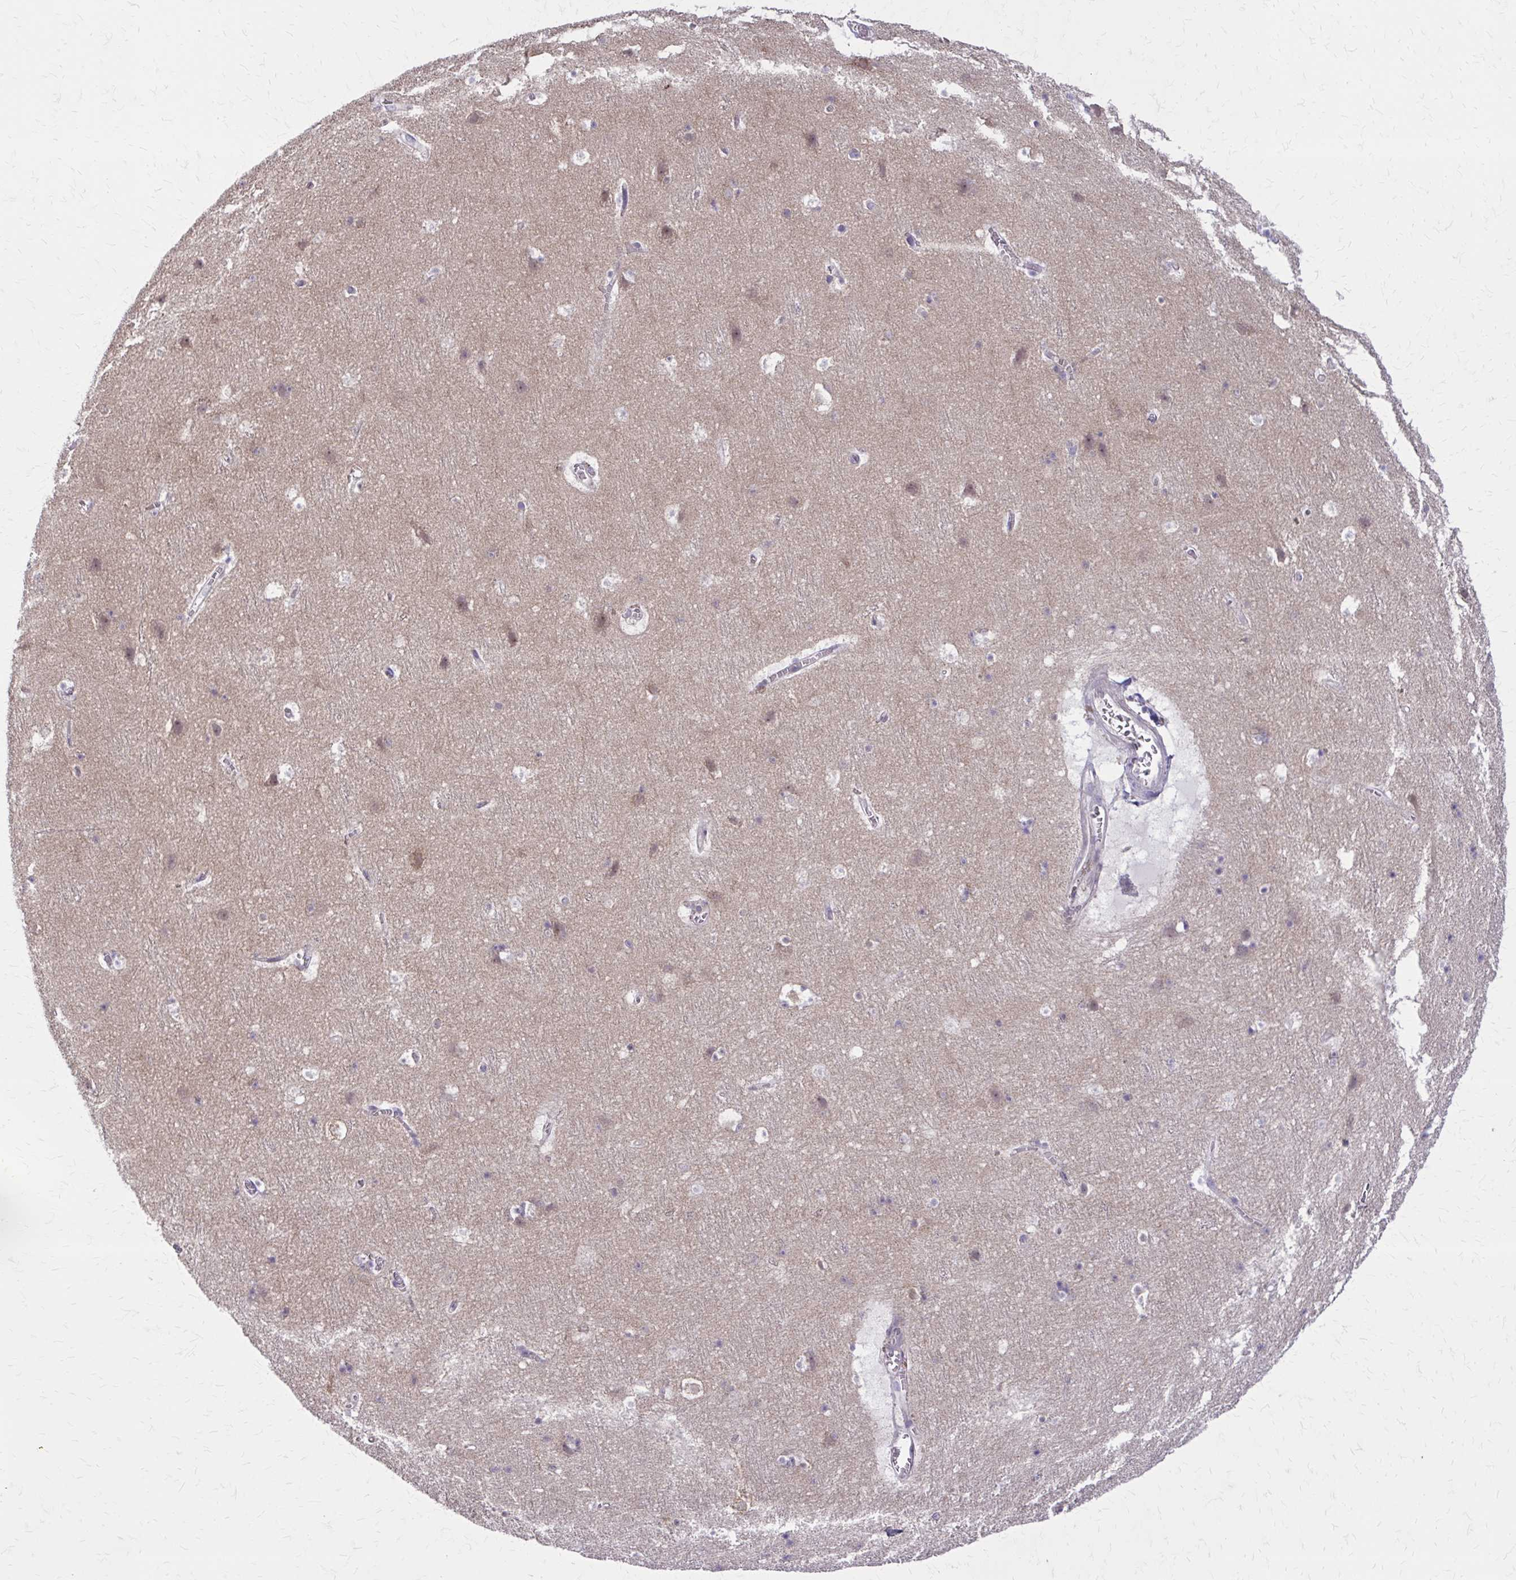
{"staining": {"intensity": "negative", "quantity": "none", "location": "none"}, "tissue": "cerebral cortex", "cell_type": "Endothelial cells", "image_type": "normal", "snomed": [{"axis": "morphology", "description": "Normal tissue, NOS"}, {"axis": "topography", "description": "Cerebral cortex"}], "caption": "High power microscopy micrograph of an IHC histopathology image of unremarkable cerebral cortex, revealing no significant expression in endothelial cells. Nuclei are stained in blue.", "gene": "NRBF2", "patient": {"sex": "female", "age": 42}}